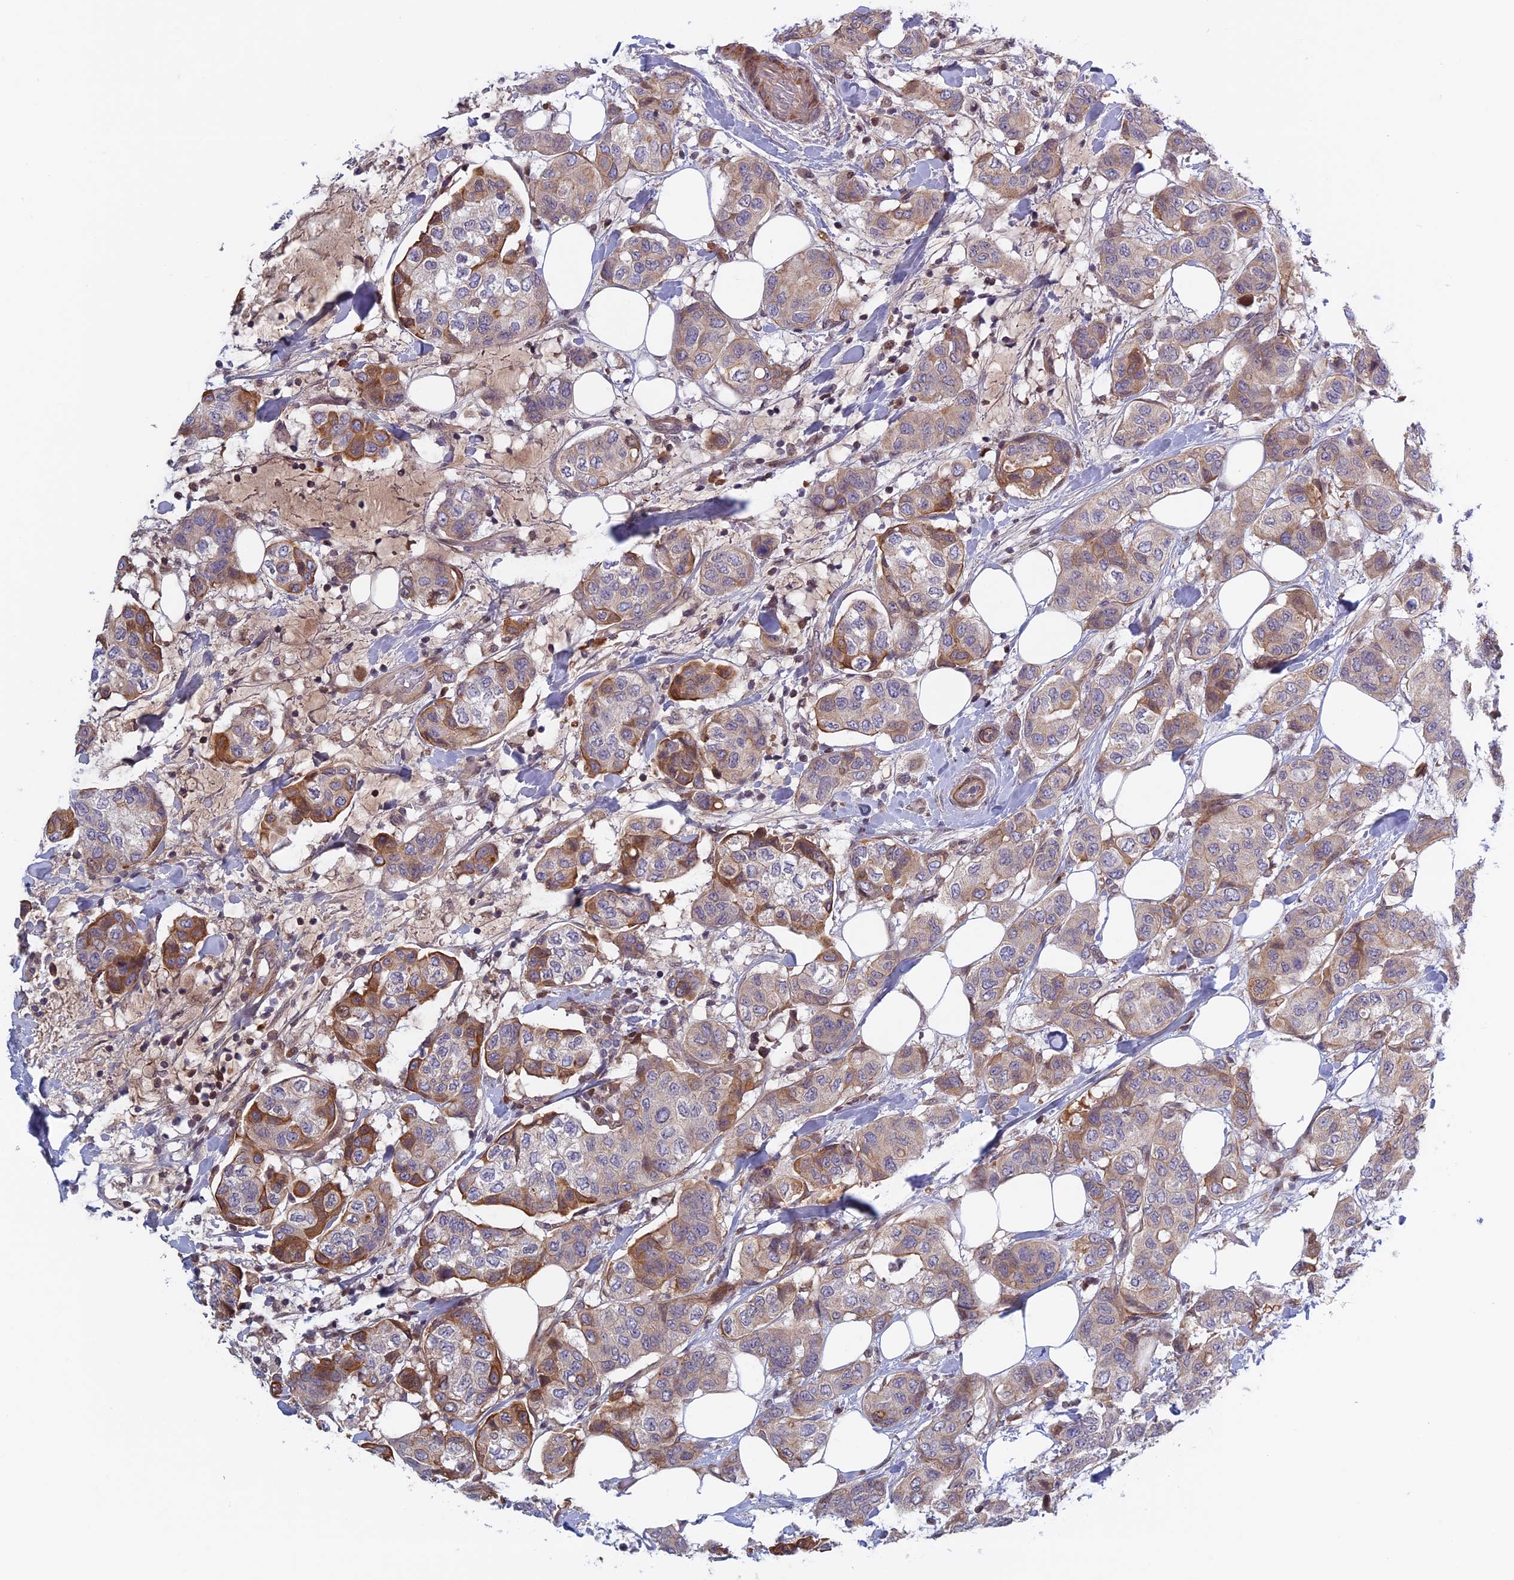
{"staining": {"intensity": "moderate", "quantity": "25%-75%", "location": "cytoplasmic/membranous"}, "tissue": "breast cancer", "cell_type": "Tumor cells", "image_type": "cancer", "snomed": [{"axis": "morphology", "description": "Lobular carcinoma"}, {"axis": "topography", "description": "Breast"}], "caption": "This histopathology image reveals immunohistochemistry staining of breast cancer, with medium moderate cytoplasmic/membranous staining in approximately 25%-75% of tumor cells.", "gene": "FADS1", "patient": {"sex": "female", "age": 51}}